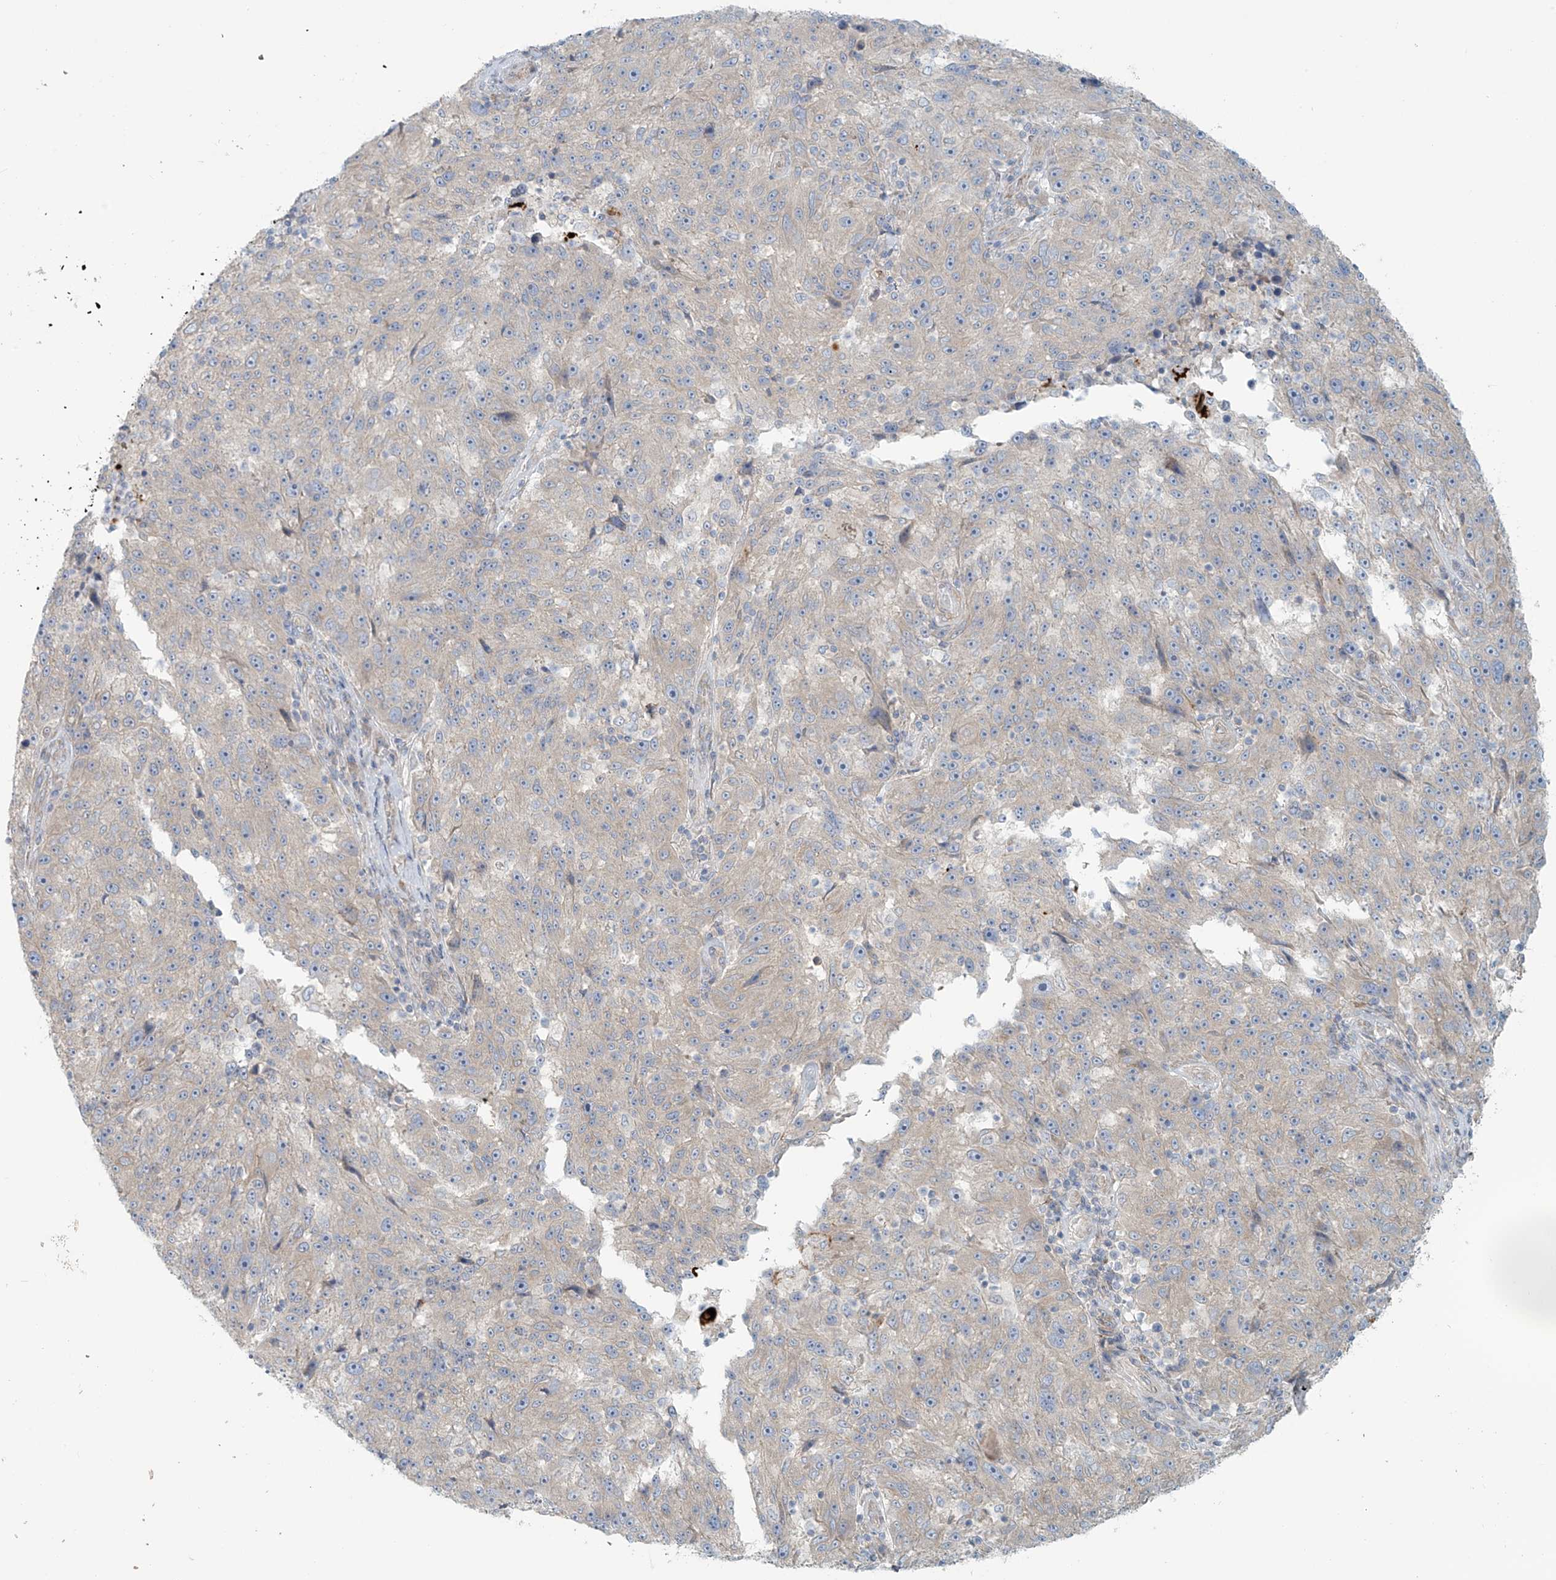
{"staining": {"intensity": "negative", "quantity": "none", "location": "none"}, "tissue": "melanoma", "cell_type": "Tumor cells", "image_type": "cancer", "snomed": [{"axis": "morphology", "description": "Malignant melanoma, NOS"}, {"axis": "topography", "description": "Skin"}], "caption": "Immunohistochemistry (IHC) photomicrograph of neoplastic tissue: melanoma stained with DAB reveals no significant protein staining in tumor cells. Brightfield microscopy of IHC stained with DAB (3,3'-diaminobenzidine) (brown) and hematoxylin (blue), captured at high magnification.", "gene": "LZTS3", "patient": {"sex": "male", "age": 53}}